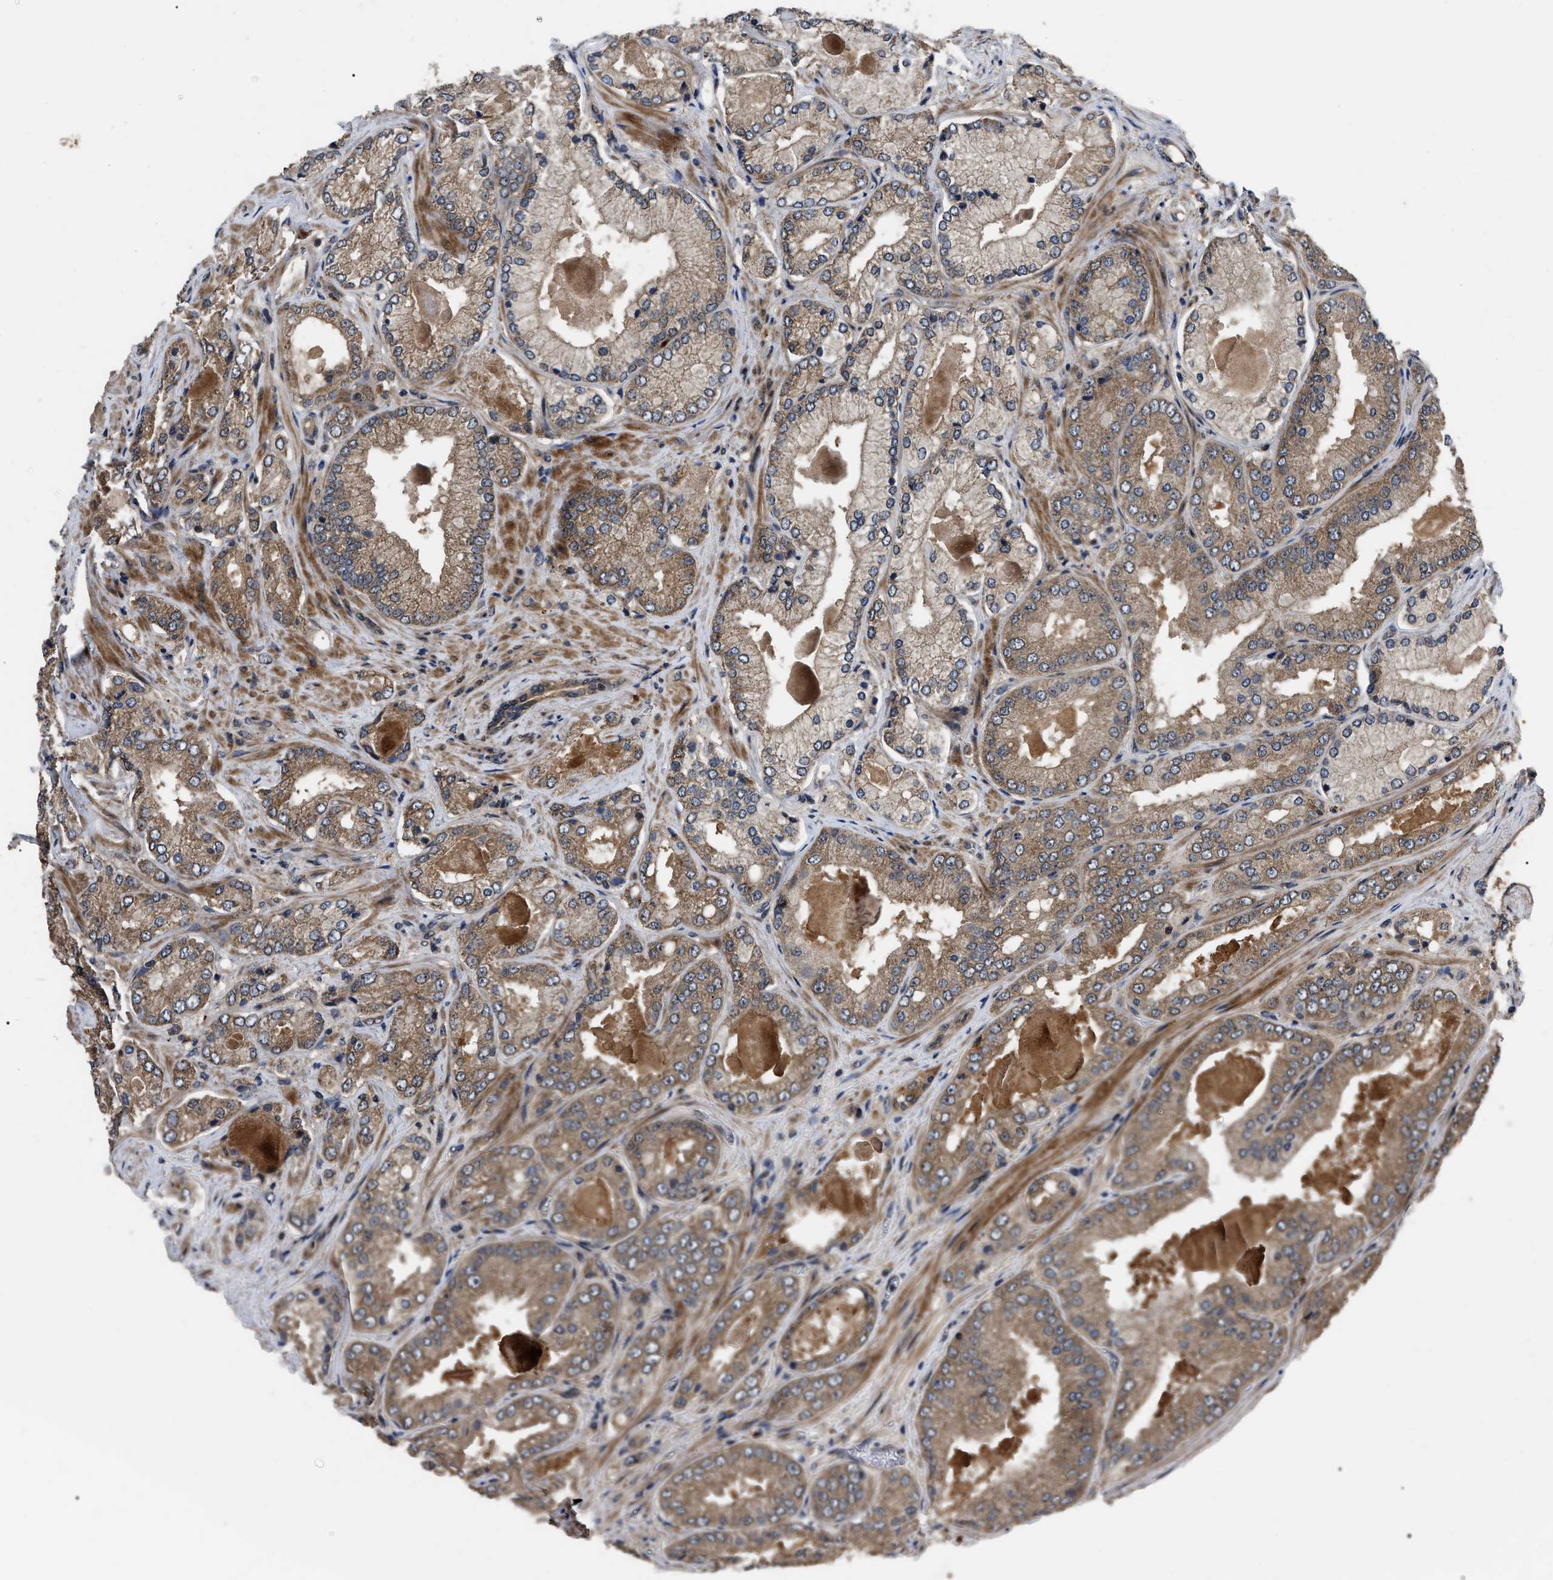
{"staining": {"intensity": "weak", "quantity": ">75%", "location": "cytoplasmic/membranous"}, "tissue": "prostate cancer", "cell_type": "Tumor cells", "image_type": "cancer", "snomed": [{"axis": "morphology", "description": "Adenocarcinoma, Low grade"}, {"axis": "topography", "description": "Prostate"}], "caption": "Weak cytoplasmic/membranous staining is identified in approximately >75% of tumor cells in prostate cancer. (DAB = brown stain, brightfield microscopy at high magnification).", "gene": "PPWD1", "patient": {"sex": "male", "age": 65}}